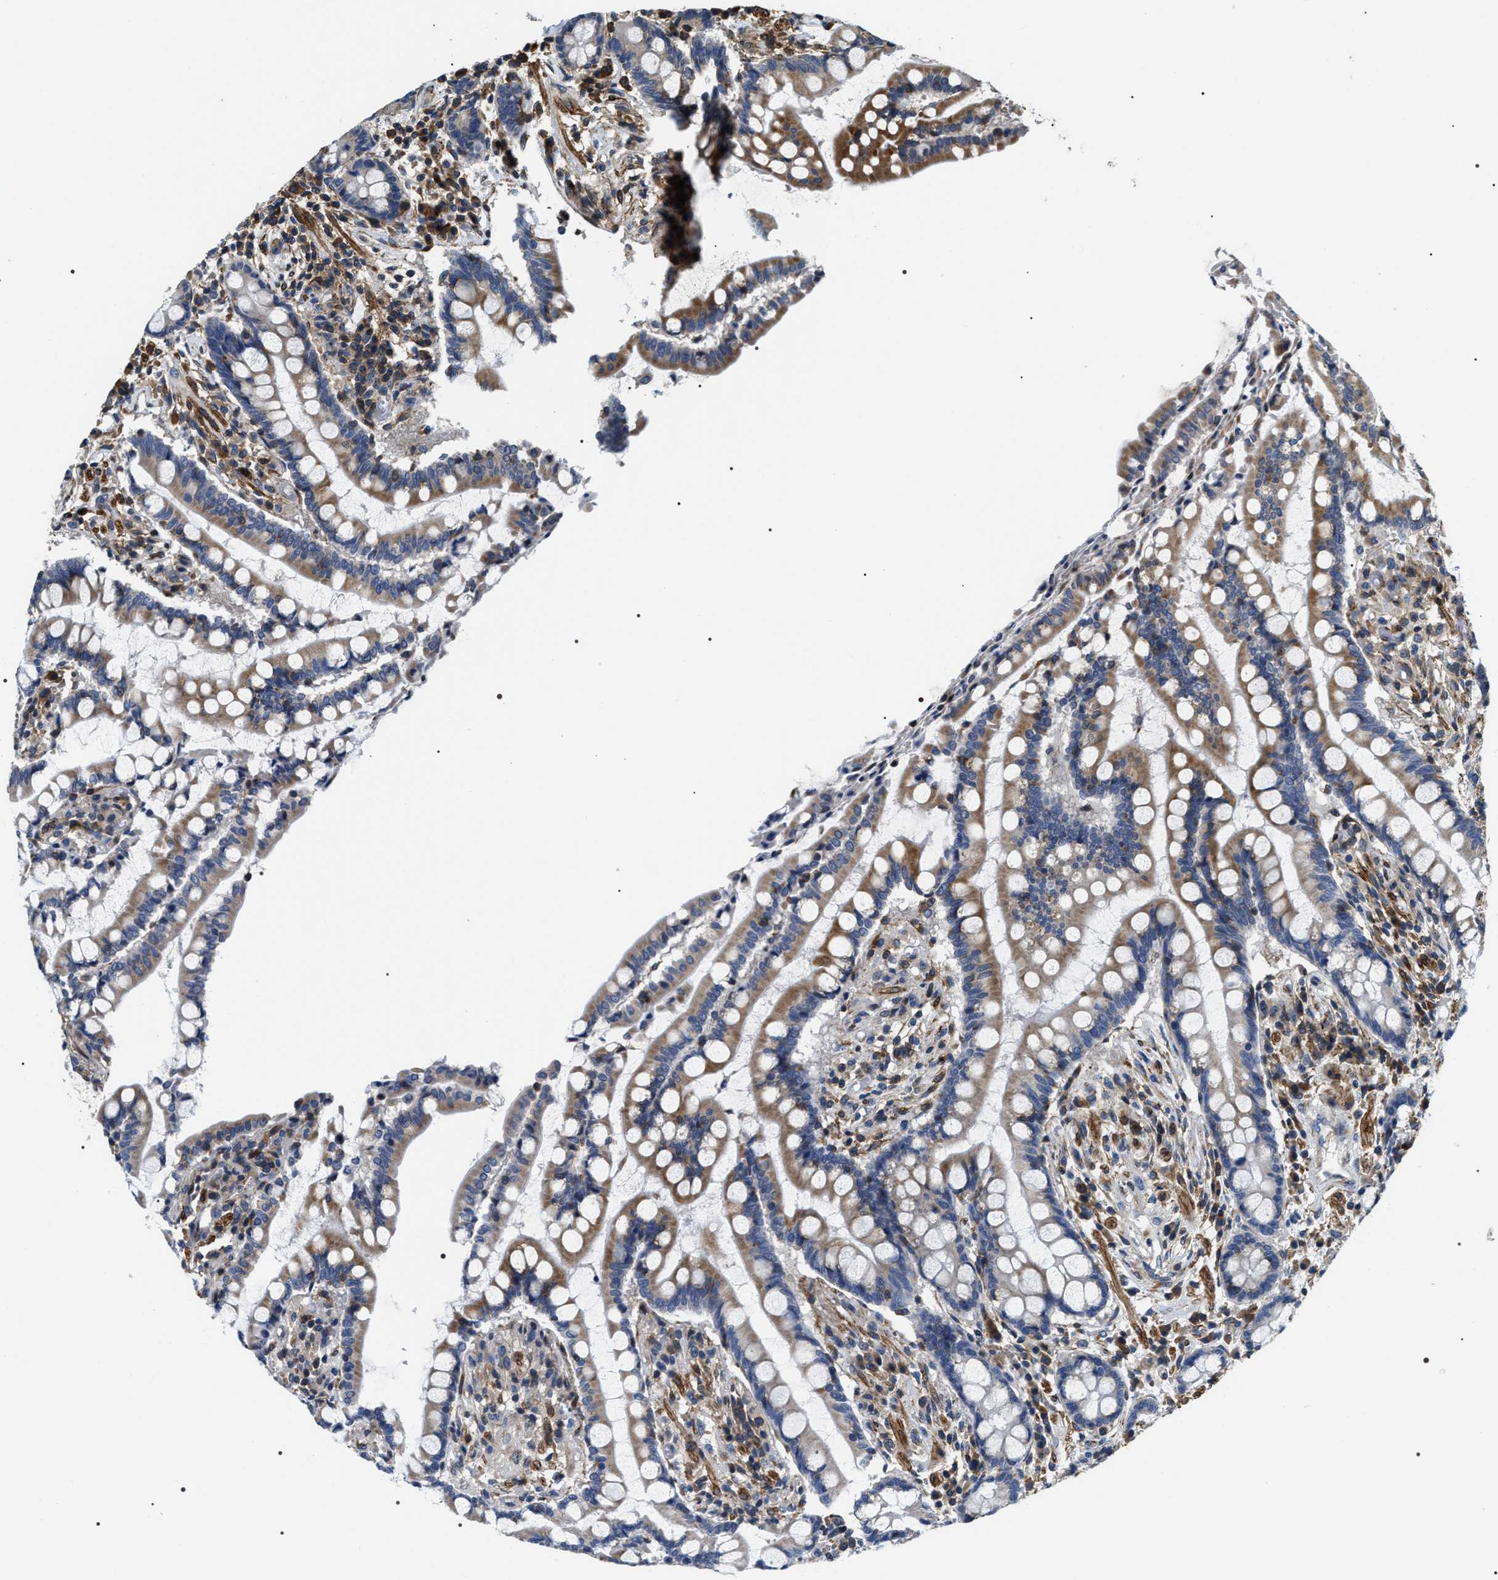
{"staining": {"intensity": "strong", "quantity": ">75%", "location": "cytoplasmic/membranous"}, "tissue": "colon", "cell_type": "Endothelial cells", "image_type": "normal", "snomed": [{"axis": "morphology", "description": "Normal tissue, NOS"}, {"axis": "topography", "description": "Colon"}], "caption": "Unremarkable colon exhibits strong cytoplasmic/membranous positivity in approximately >75% of endothelial cells.", "gene": "ZC3HAV1L", "patient": {"sex": "male", "age": 73}}